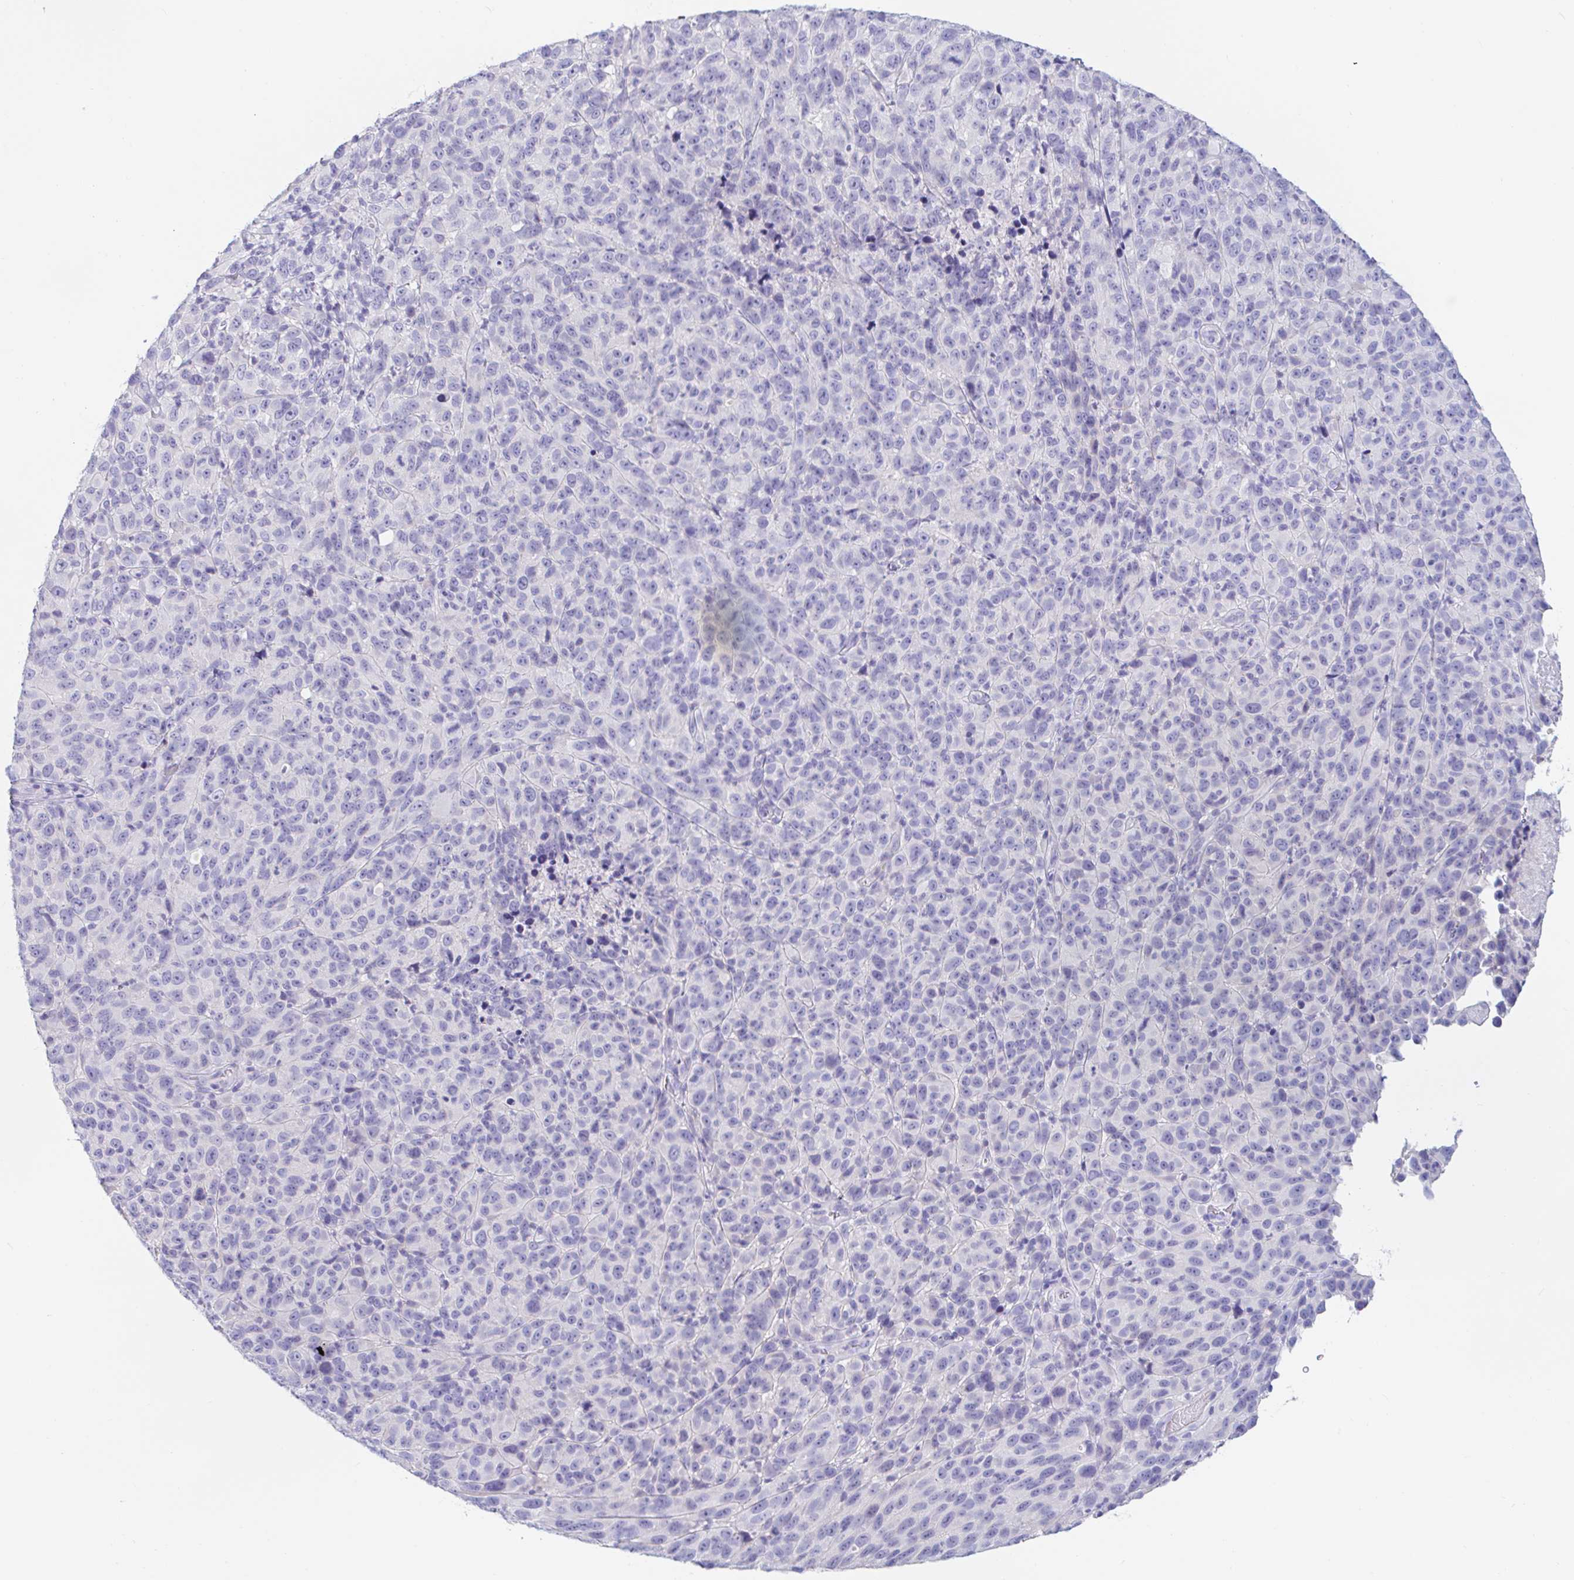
{"staining": {"intensity": "negative", "quantity": "none", "location": "none"}, "tissue": "melanoma", "cell_type": "Tumor cells", "image_type": "cancer", "snomed": [{"axis": "morphology", "description": "Malignant melanoma, NOS"}, {"axis": "topography", "description": "Skin"}], "caption": "IHC photomicrograph of neoplastic tissue: human malignant melanoma stained with DAB (3,3'-diaminobenzidine) reveals no significant protein staining in tumor cells.", "gene": "TEX44", "patient": {"sex": "male", "age": 85}}